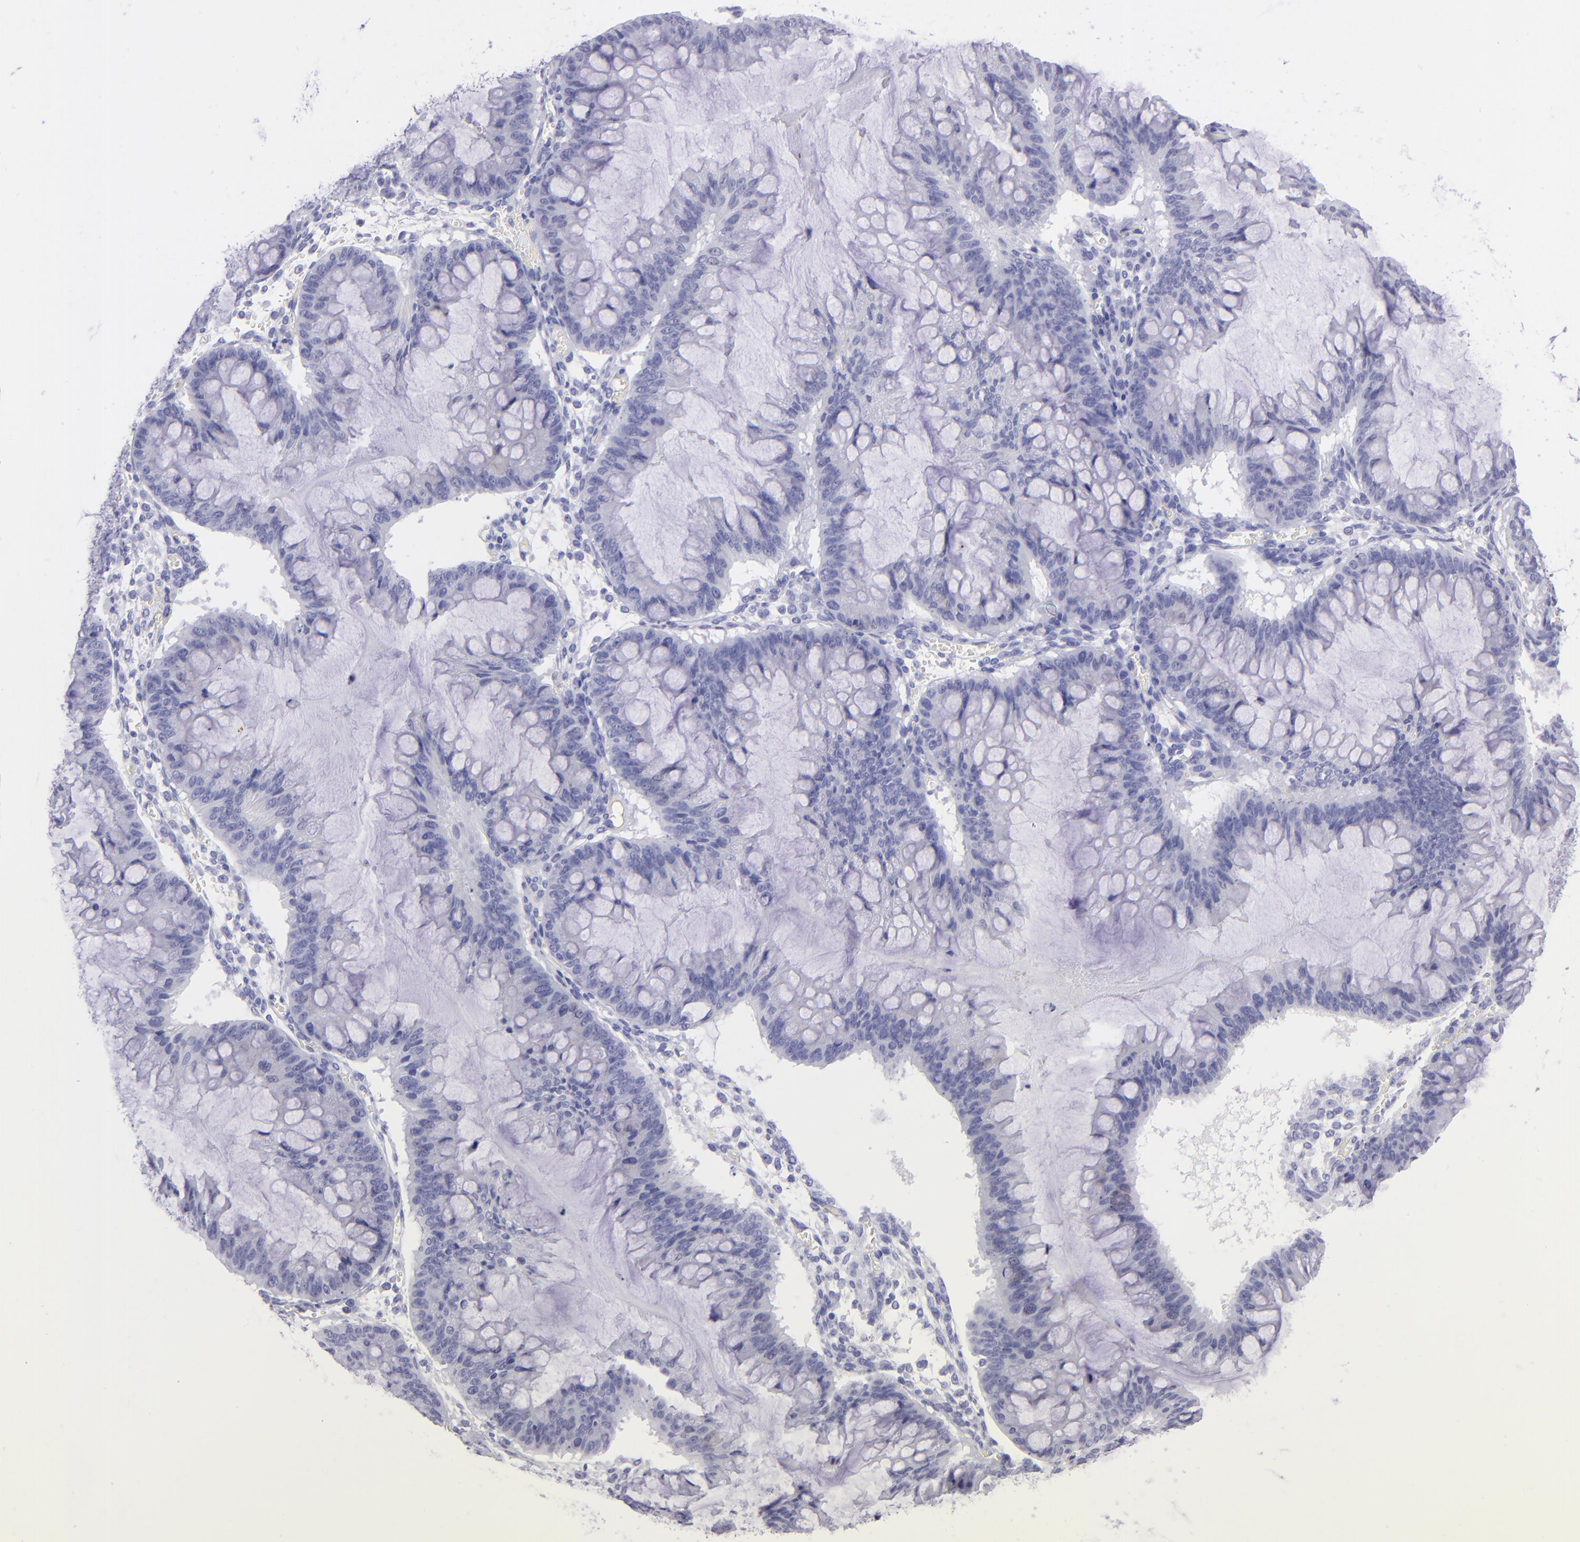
{"staining": {"intensity": "negative", "quantity": "none", "location": "none"}, "tissue": "ovarian cancer", "cell_type": "Tumor cells", "image_type": "cancer", "snomed": [{"axis": "morphology", "description": "Cystadenocarcinoma, mucinous, NOS"}, {"axis": "topography", "description": "Ovary"}], "caption": "This image is of ovarian cancer stained with IHC to label a protein in brown with the nuclei are counter-stained blue. There is no expression in tumor cells. Brightfield microscopy of IHC stained with DAB (brown) and hematoxylin (blue), captured at high magnification.", "gene": "SLC1A3", "patient": {"sex": "female", "age": 73}}